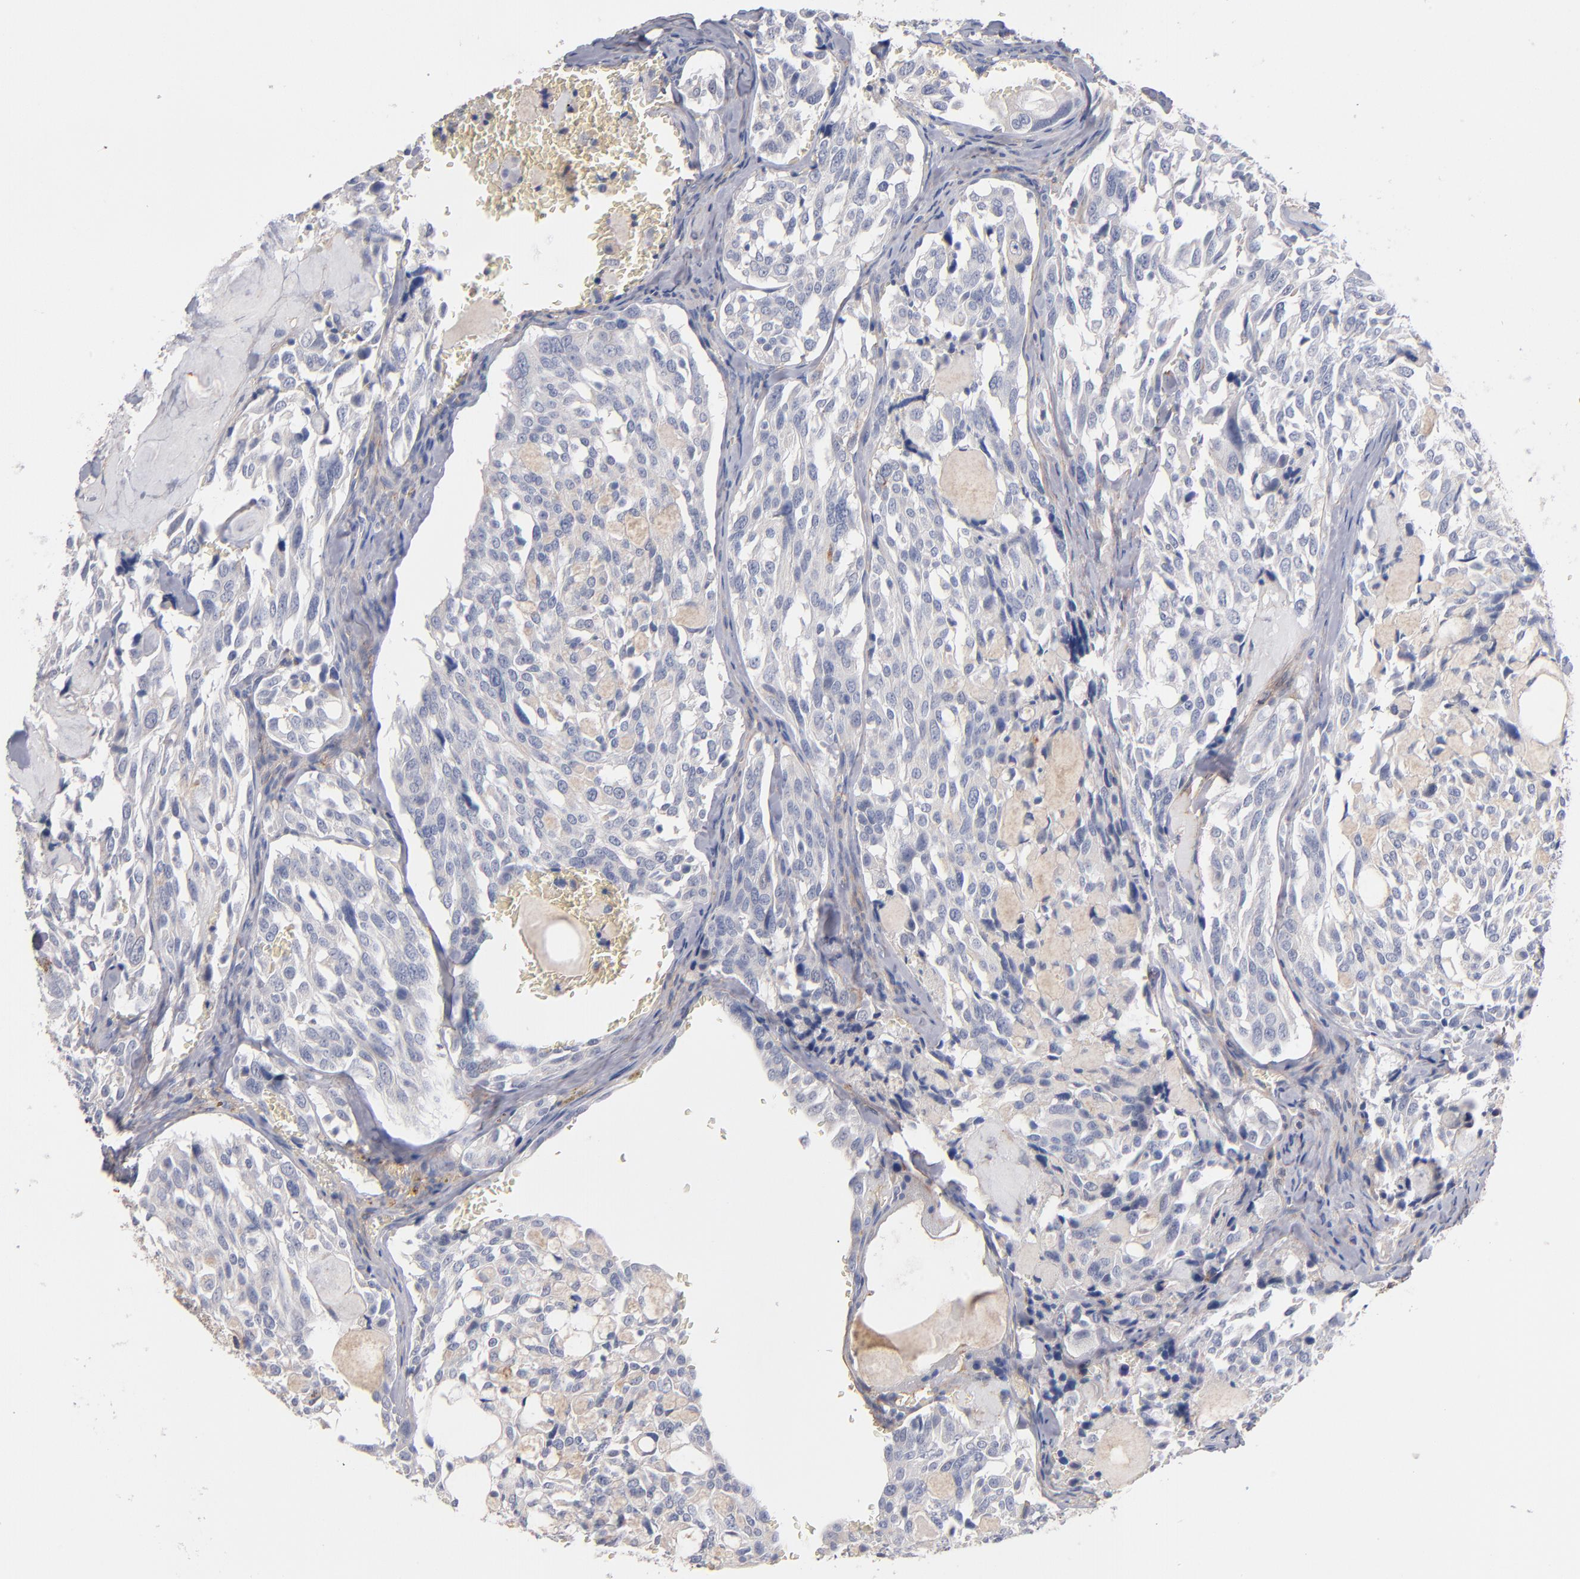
{"staining": {"intensity": "negative", "quantity": "none", "location": "none"}, "tissue": "thyroid cancer", "cell_type": "Tumor cells", "image_type": "cancer", "snomed": [{"axis": "morphology", "description": "Carcinoma, NOS"}, {"axis": "morphology", "description": "Carcinoid, malignant, NOS"}, {"axis": "topography", "description": "Thyroid gland"}], "caption": "The IHC micrograph has no significant expression in tumor cells of carcinoma (thyroid) tissue.", "gene": "PLSCR4", "patient": {"sex": "male", "age": 33}}